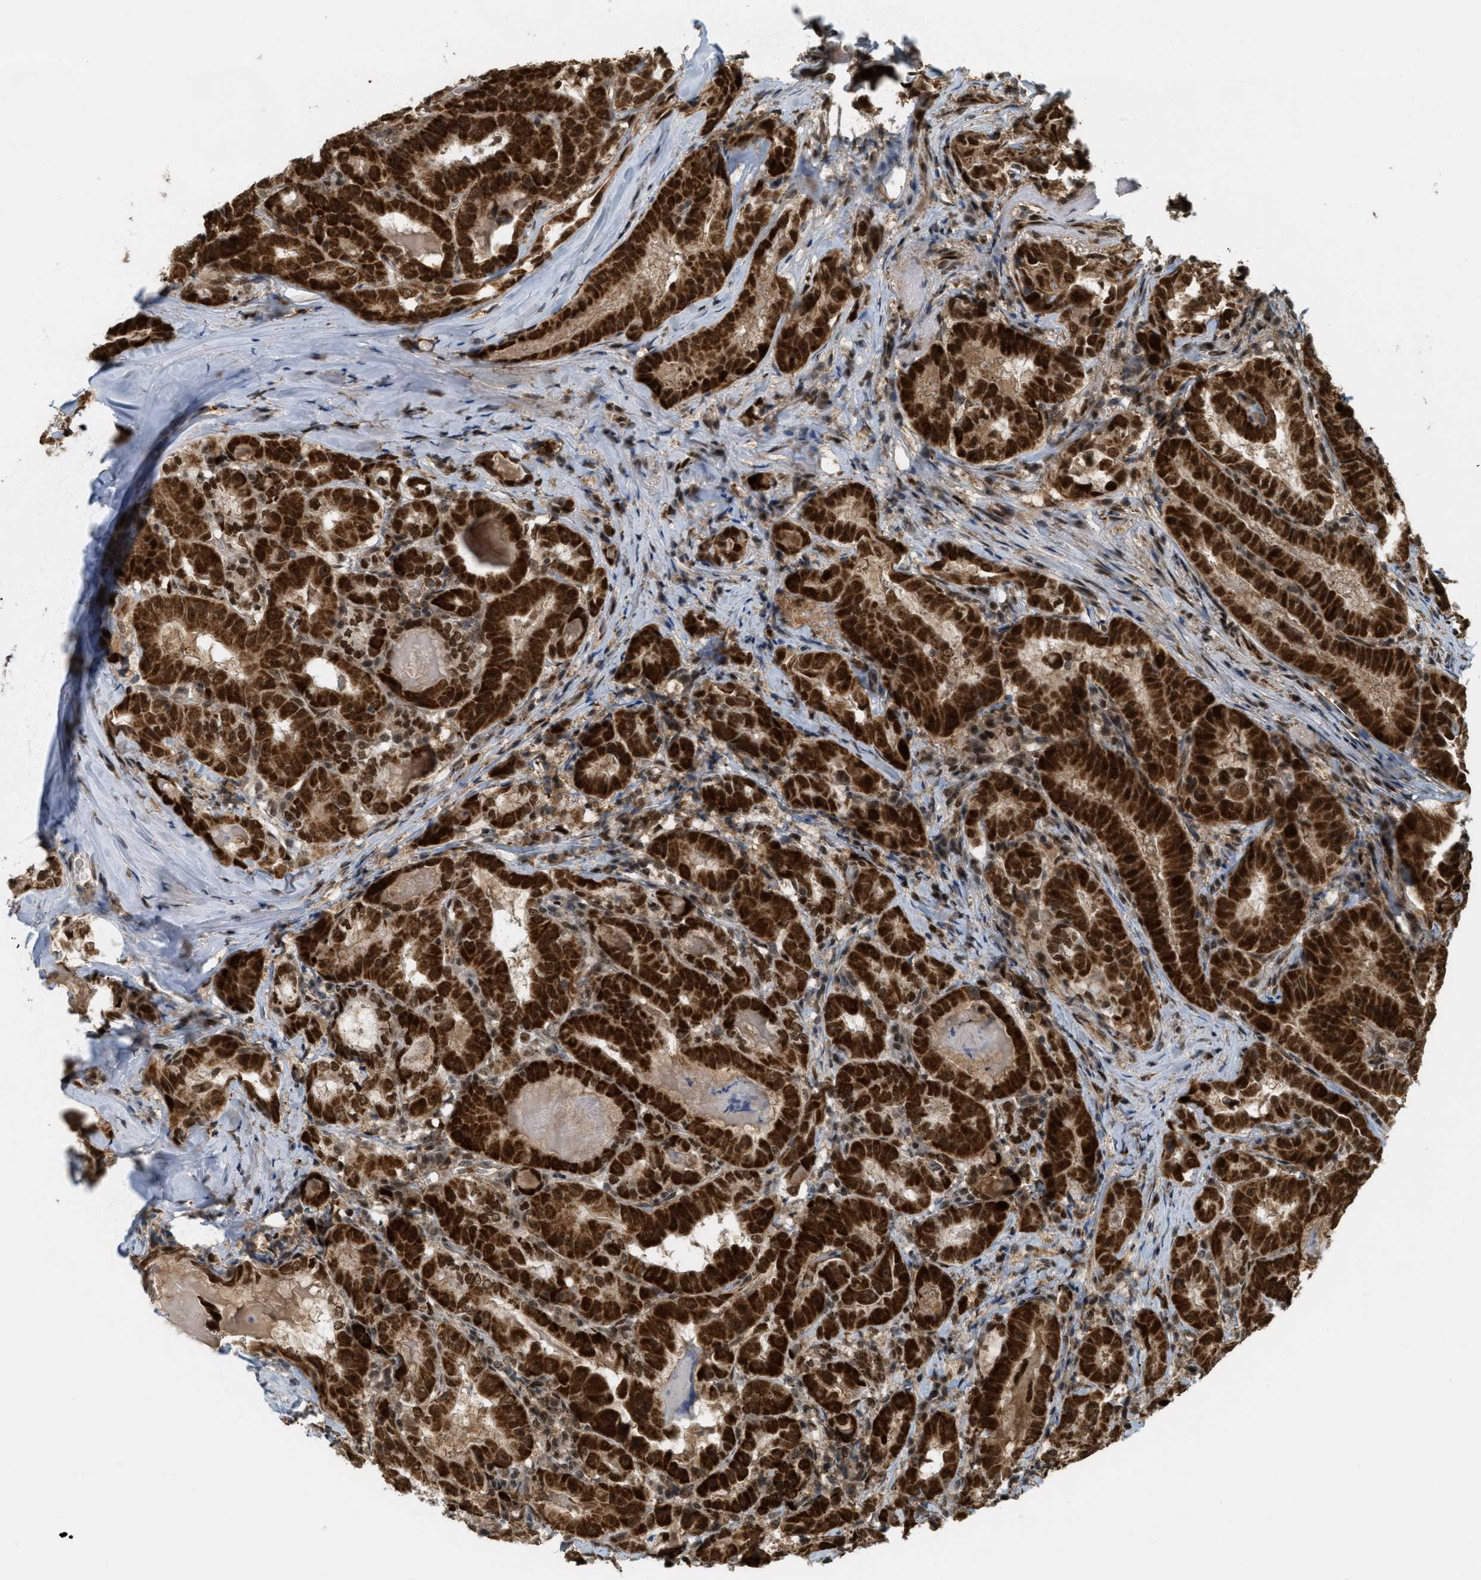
{"staining": {"intensity": "strong", "quantity": ">75%", "location": "cytoplasmic/membranous,nuclear"}, "tissue": "thyroid cancer", "cell_type": "Tumor cells", "image_type": "cancer", "snomed": [{"axis": "morphology", "description": "Papillary adenocarcinoma, NOS"}, {"axis": "topography", "description": "Thyroid gland"}], "caption": "There is high levels of strong cytoplasmic/membranous and nuclear expression in tumor cells of papillary adenocarcinoma (thyroid), as demonstrated by immunohistochemical staining (brown color).", "gene": "TLK1", "patient": {"sex": "female", "age": 42}}